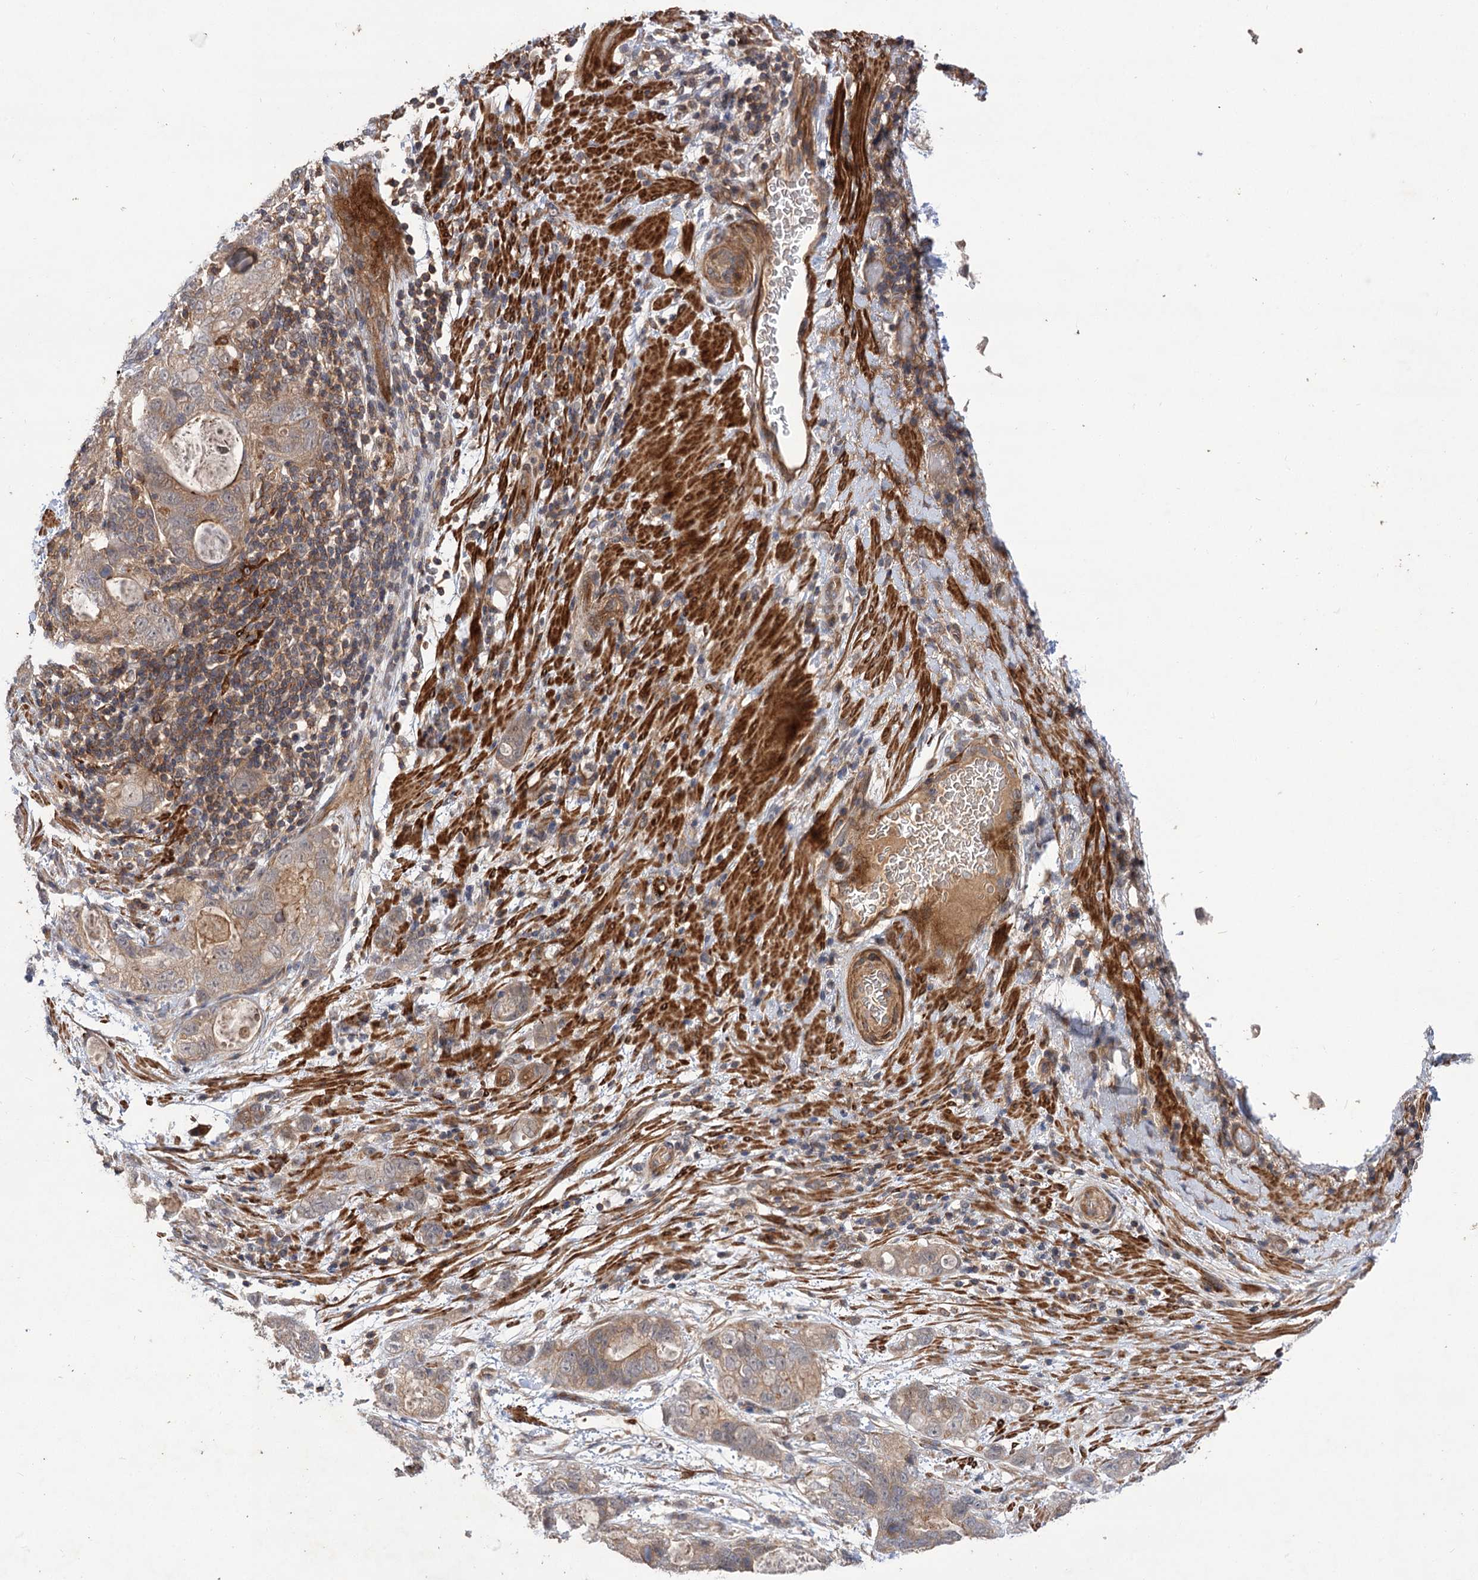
{"staining": {"intensity": "weak", "quantity": ">75%", "location": "cytoplasmic/membranous"}, "tissue": "stomach cancer", "cell_type": "Tumor cells", "image_type": "cancer", "snomed": [{"axis": "morphology", "description": "Normal tissue, NOS"}, {"axis": "morphology", "description": "Adenocarcinoma, NOS"}, {"axis": "topography", "description": "Stomach"}], "caption": "This is a micrograph of IHC staining of stomach cancer, which shows weak expression in the cytoplasmic/membranous of tumor cells.", "gene": "FBXW8", "patient": {"sex": "female", "age": 89}}